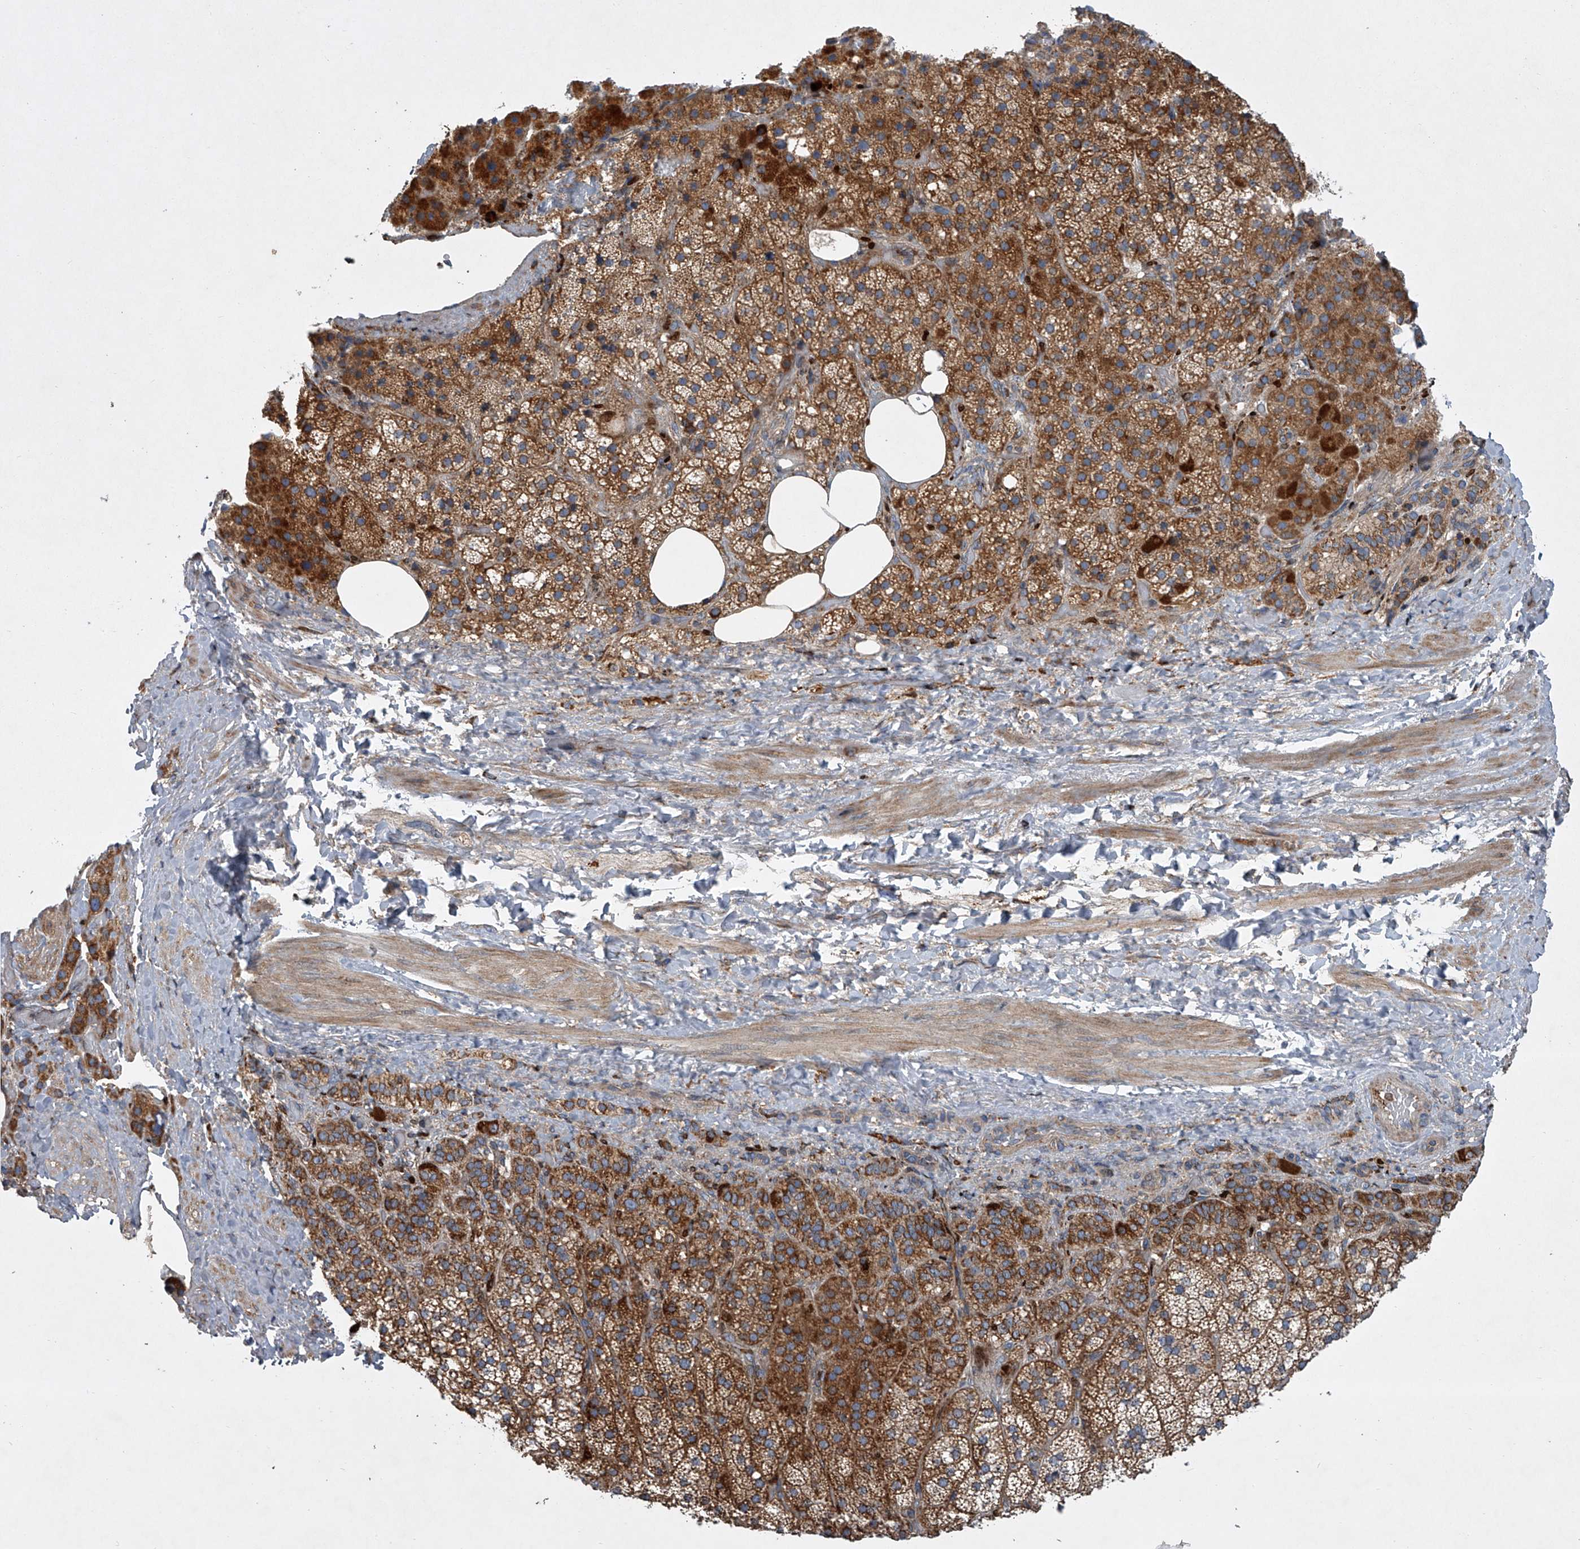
{"staining": {"intensity": "strong", "quantity": ">75%", "location": "cytoplasmic/membranous"}, "tissue": "adrenal gland", "cell_type": "Glandular cells", "image_type": "normal", "snomed": [{"axis": "morphology", "description": "Normal tissue, NOS"}, {"axis": "topography", "description": "Adrenal gland"}], "caption": "The image demonstrates staining of normal adrenal gland, revealing strong cytoplasmic/membranous protein staining (brown color) within glandular cells.", "gene": "STRADA", "patient": {"sex": "female", "age": 59}}